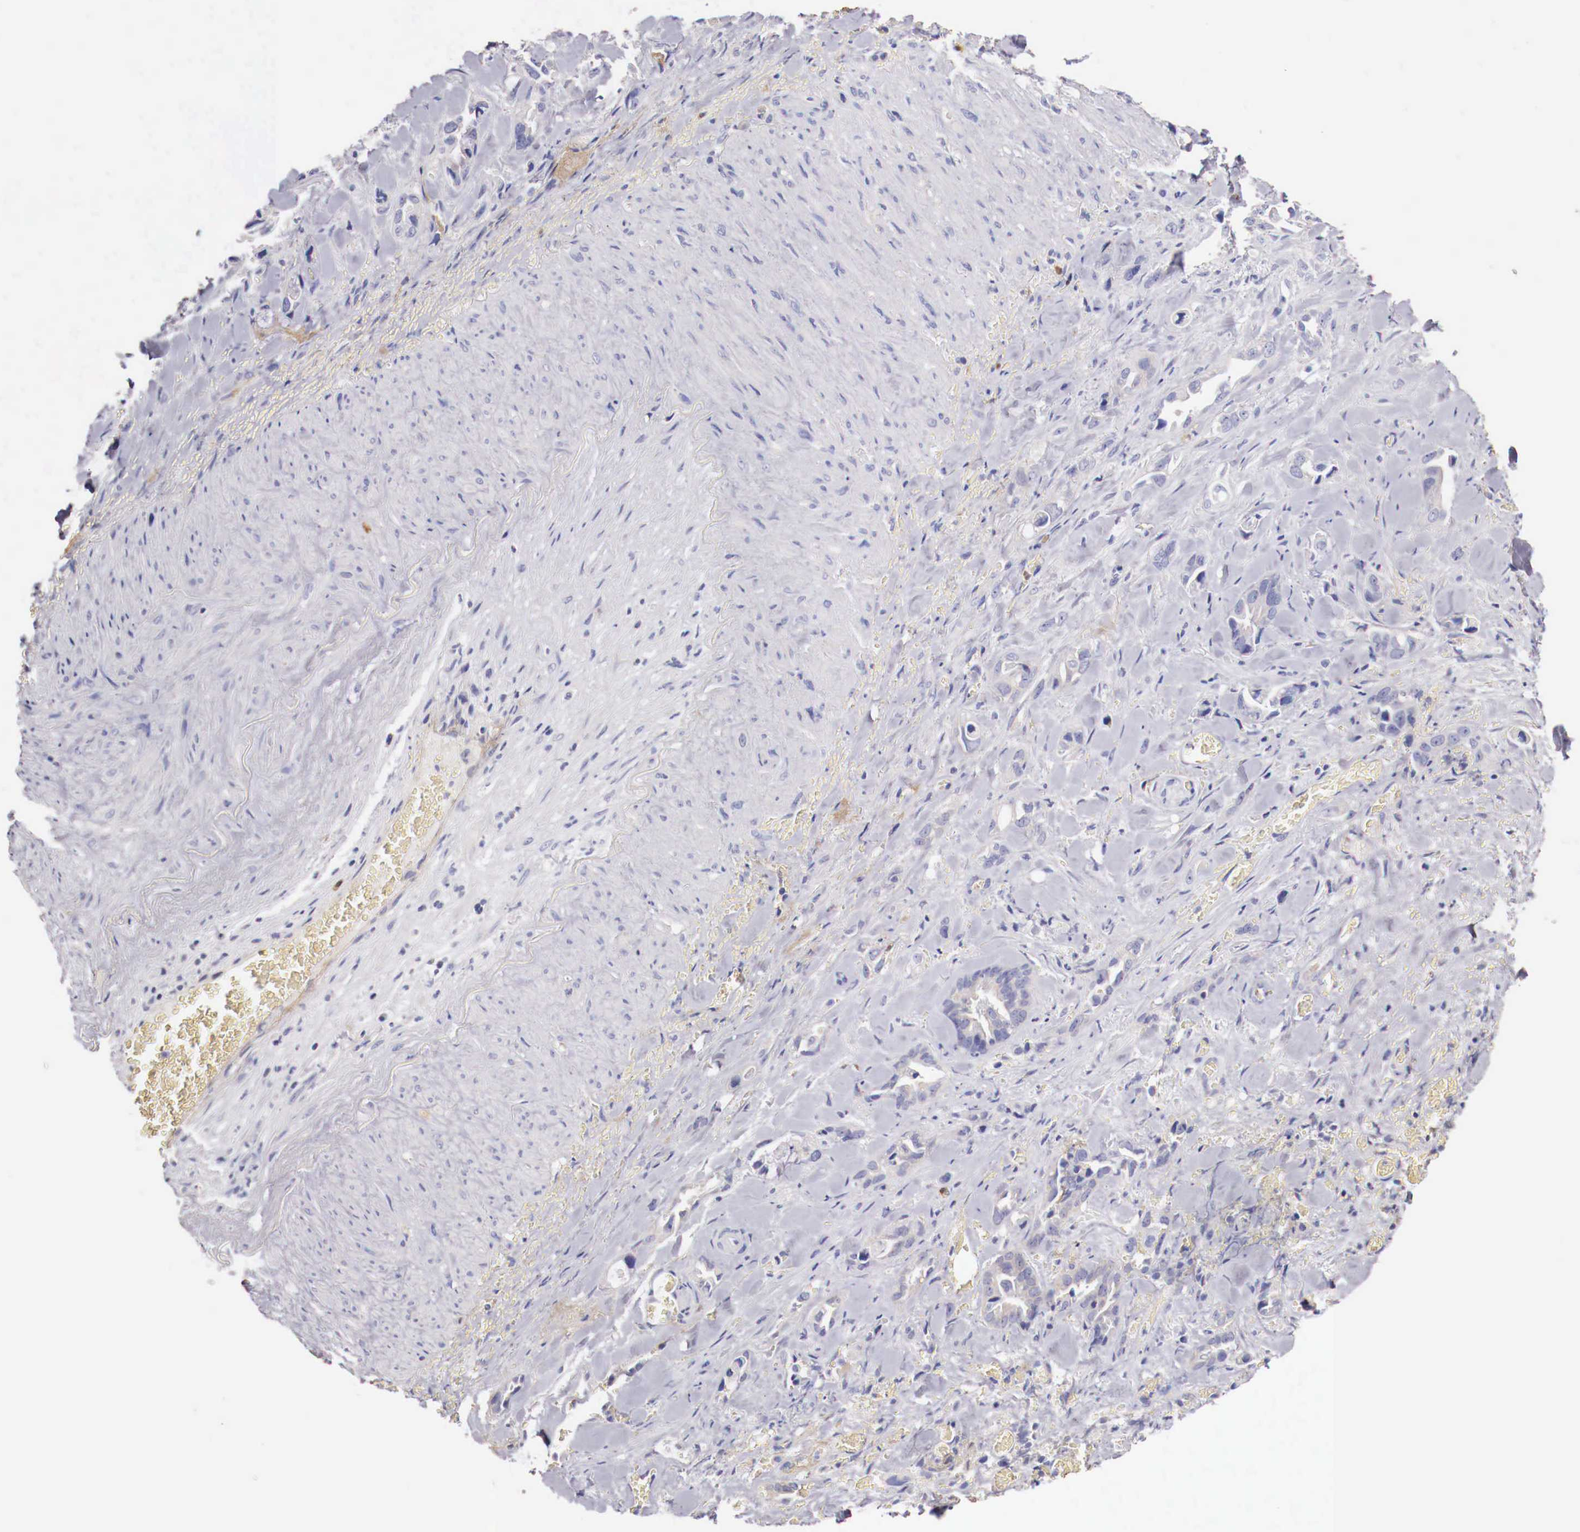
{"staining": {"intensity": "negative", "quantity": "none", "location": "none"}, "tissue": "pancreatic cancer", "cell_type": "Tumor cells", "image_type": "cancer", "snomed": [{"axis": "morphology", "description": "Adenocarcinoma, NOS"}, {"axis": "topography", "description": "Pancreas"}], "caption": "There is no significant staining in tumor cells of pancreatic cancer (adenocarcinoma).", "gene": "PITPNA", "patient": {"sex": "male", "age": 69}}